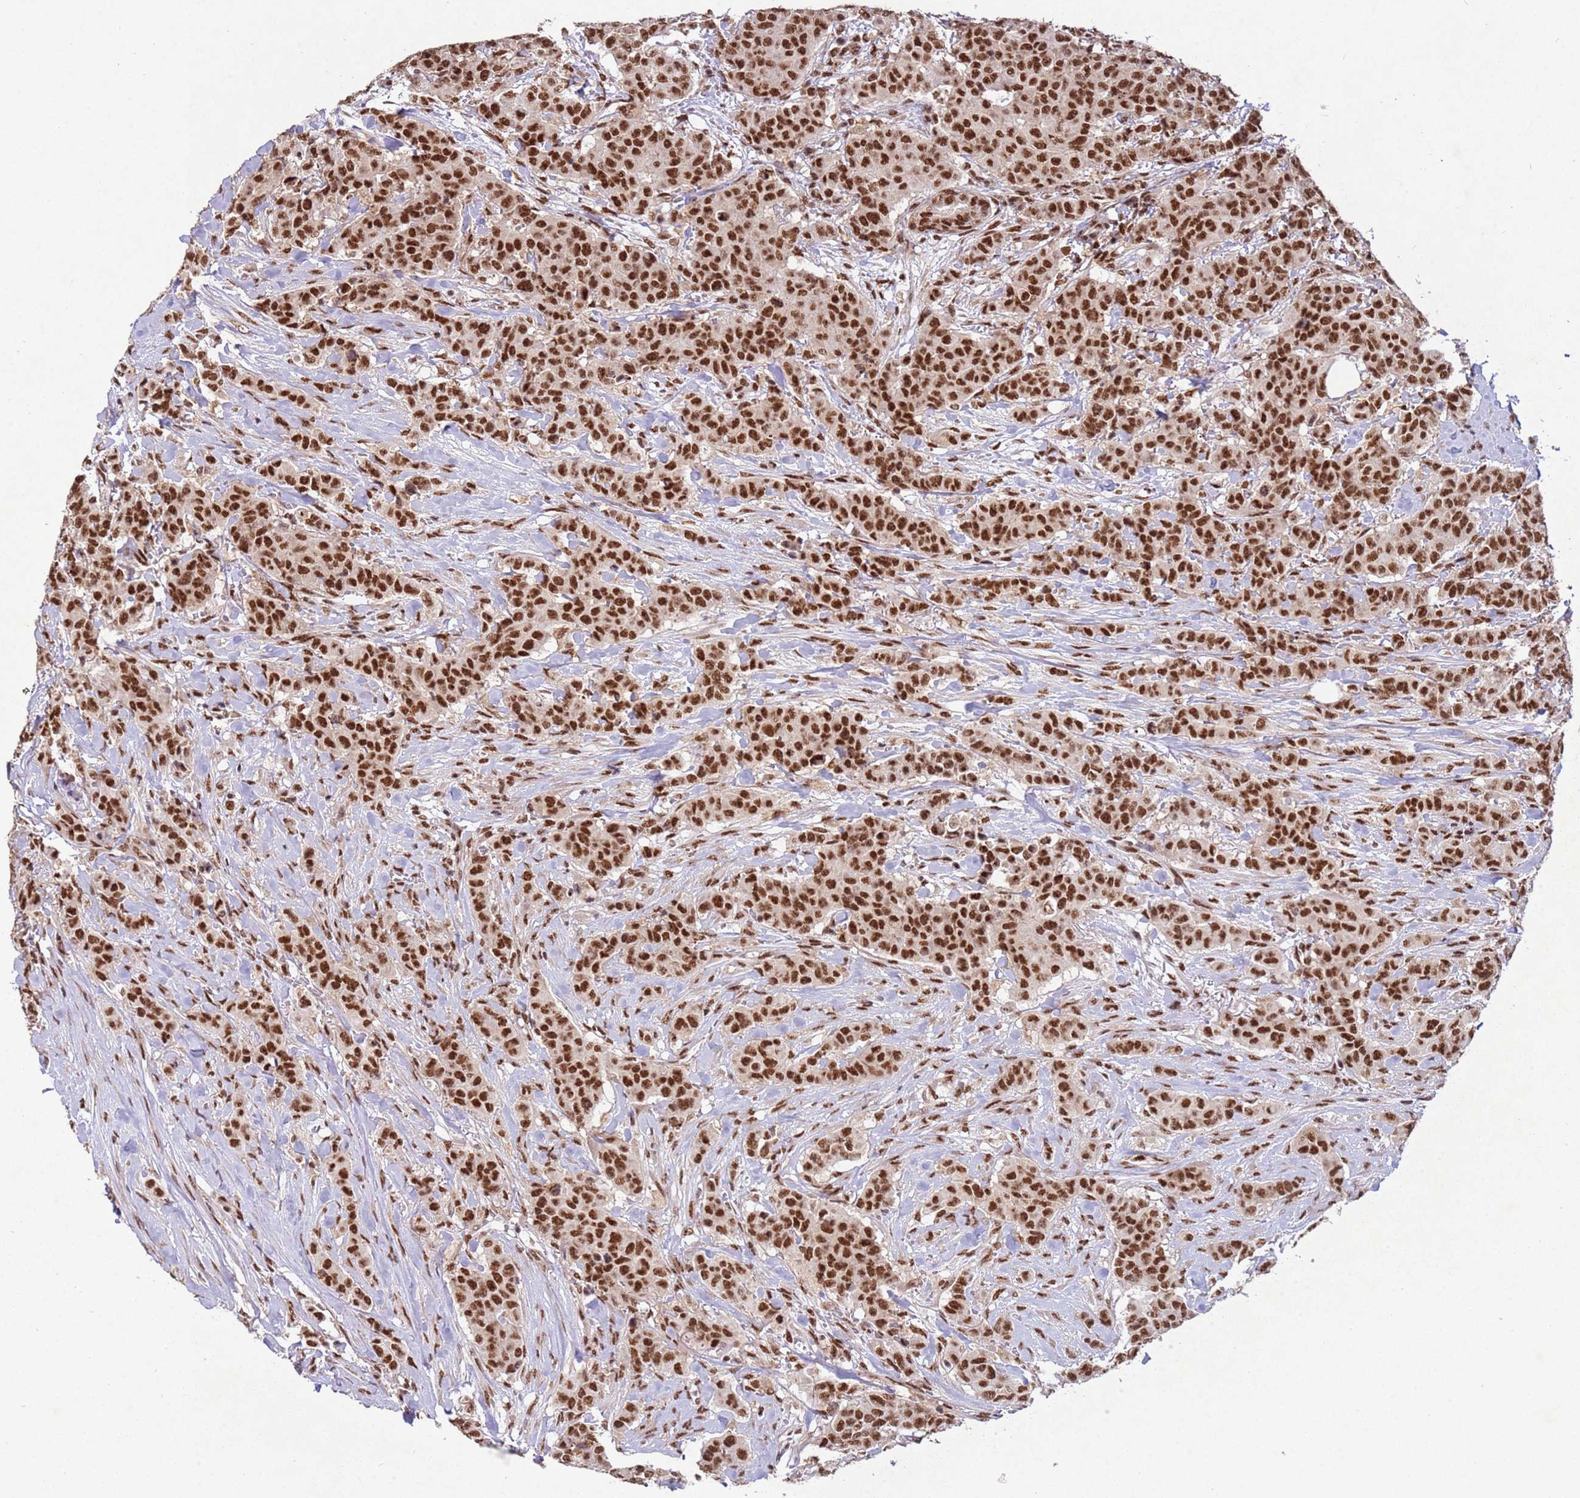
{"staining": {"intensity": "strong", "quantity": ">75%", "location": "nuclear"}, "tissue": "breast cancer", "cell_type": "Tumor cells", "image_type": "cancer", "snomed": [{"axis": "morphology", "description": "Duct carcinoma"}, {"axis": "topography", "description": "Breast"}], "caption": "This image shows IHC staining of human breast infiltrating ductal carcinoma, with high strong nuclear expression in approximately >75% of tumor cells.", "gene": "ESF1", "patient": {"sex": "female", "age": 40}}